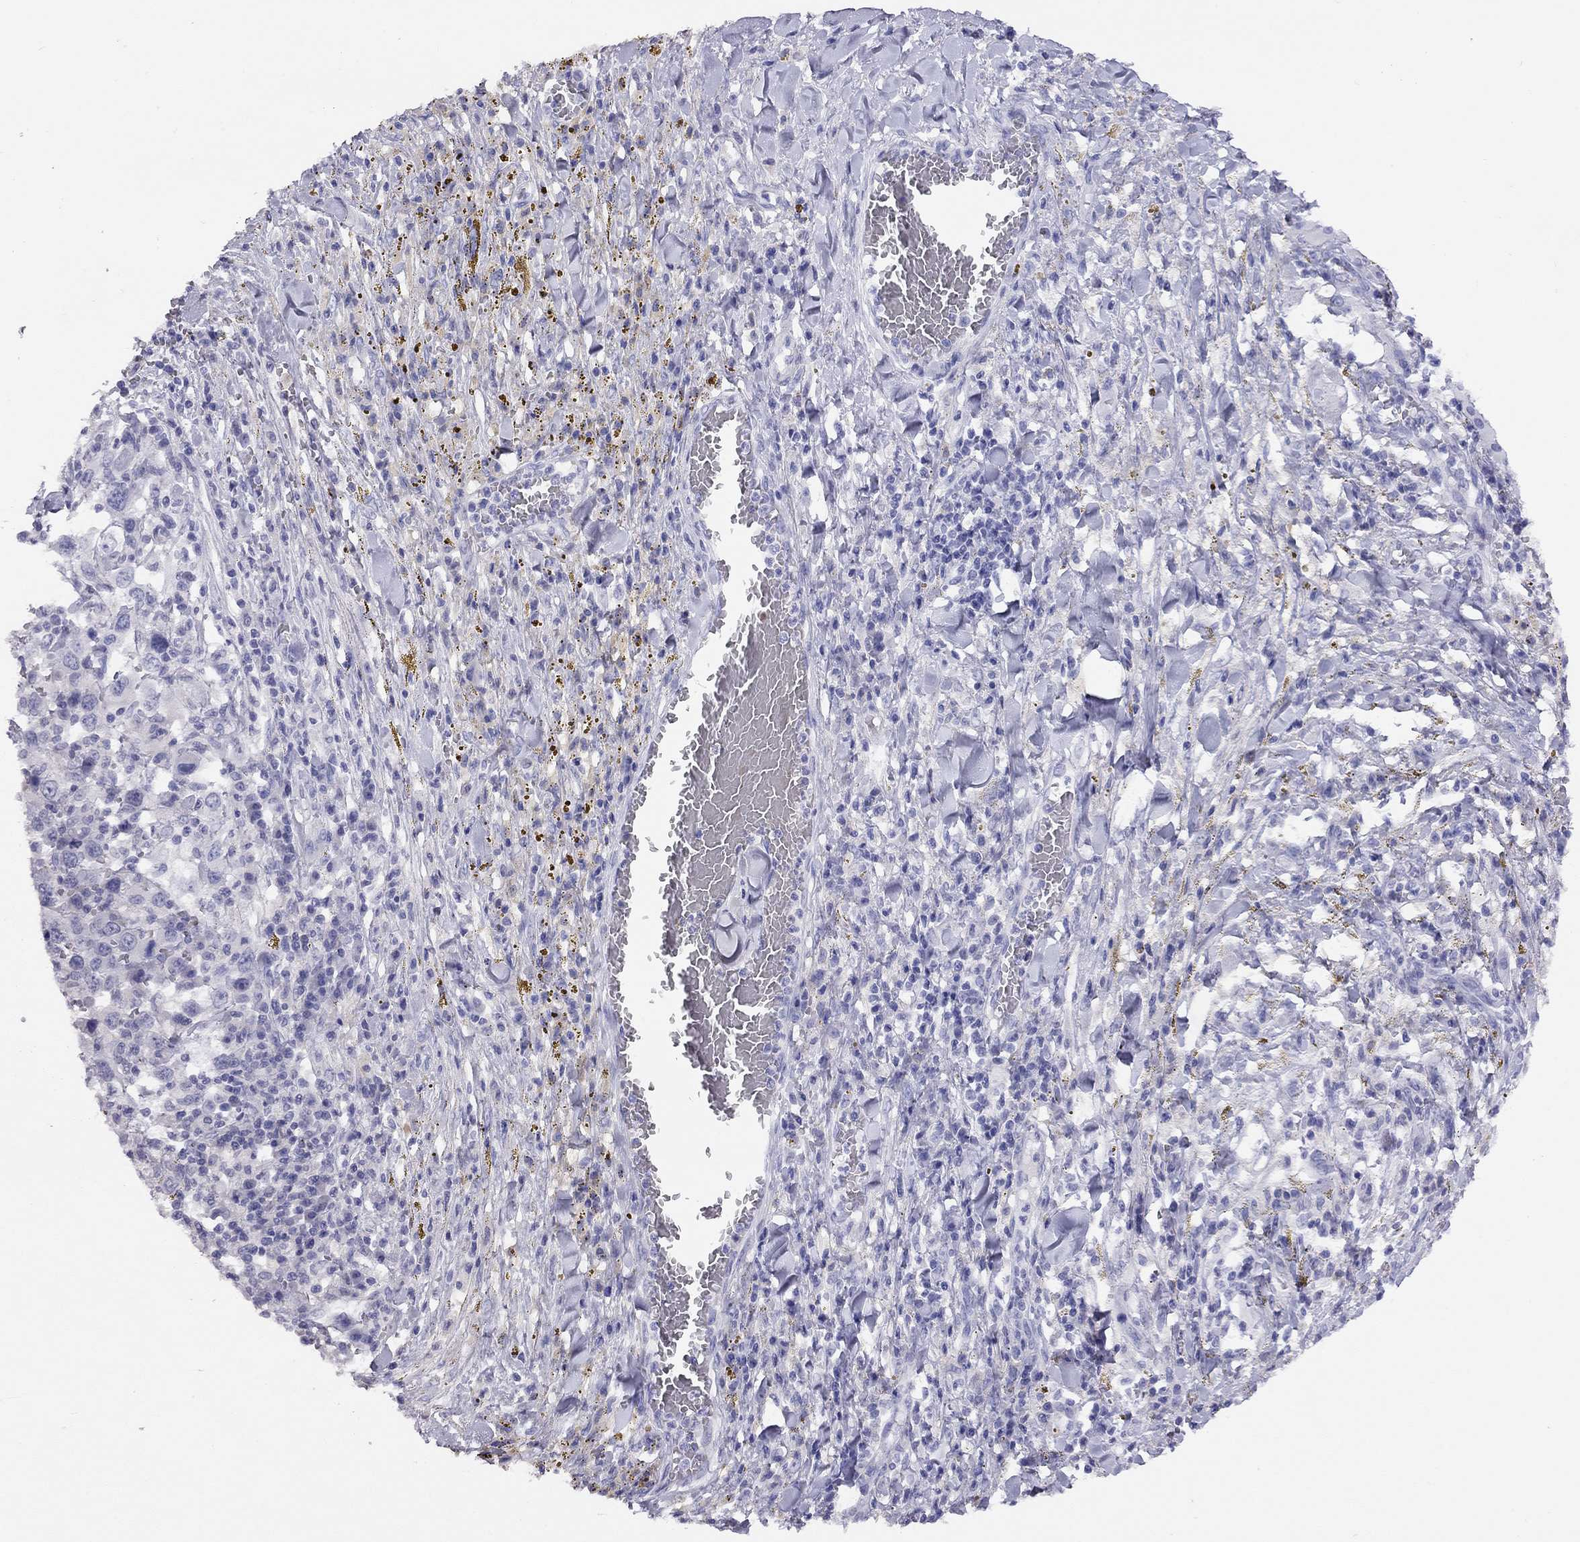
{"staining": {"intensity": "negative", "quantity": "none", "location": "none"}, "tissue": "melanoma", "cell_type": "Tumor cells", "image_type": "cancer", "snomed": [{"axis": "morphology", "description": "Malignant melanoma, NOS"}, {"axis": "topography", "description": "Skin"}], "caption": "A high-resolution histopathology image shows immunohistochemistry (IHC) staining of malignant melanoma, which displays no significant positivity in tumor cells.", "gene": "LRIT2", "patient": {"sex": "female", "age": 91}}